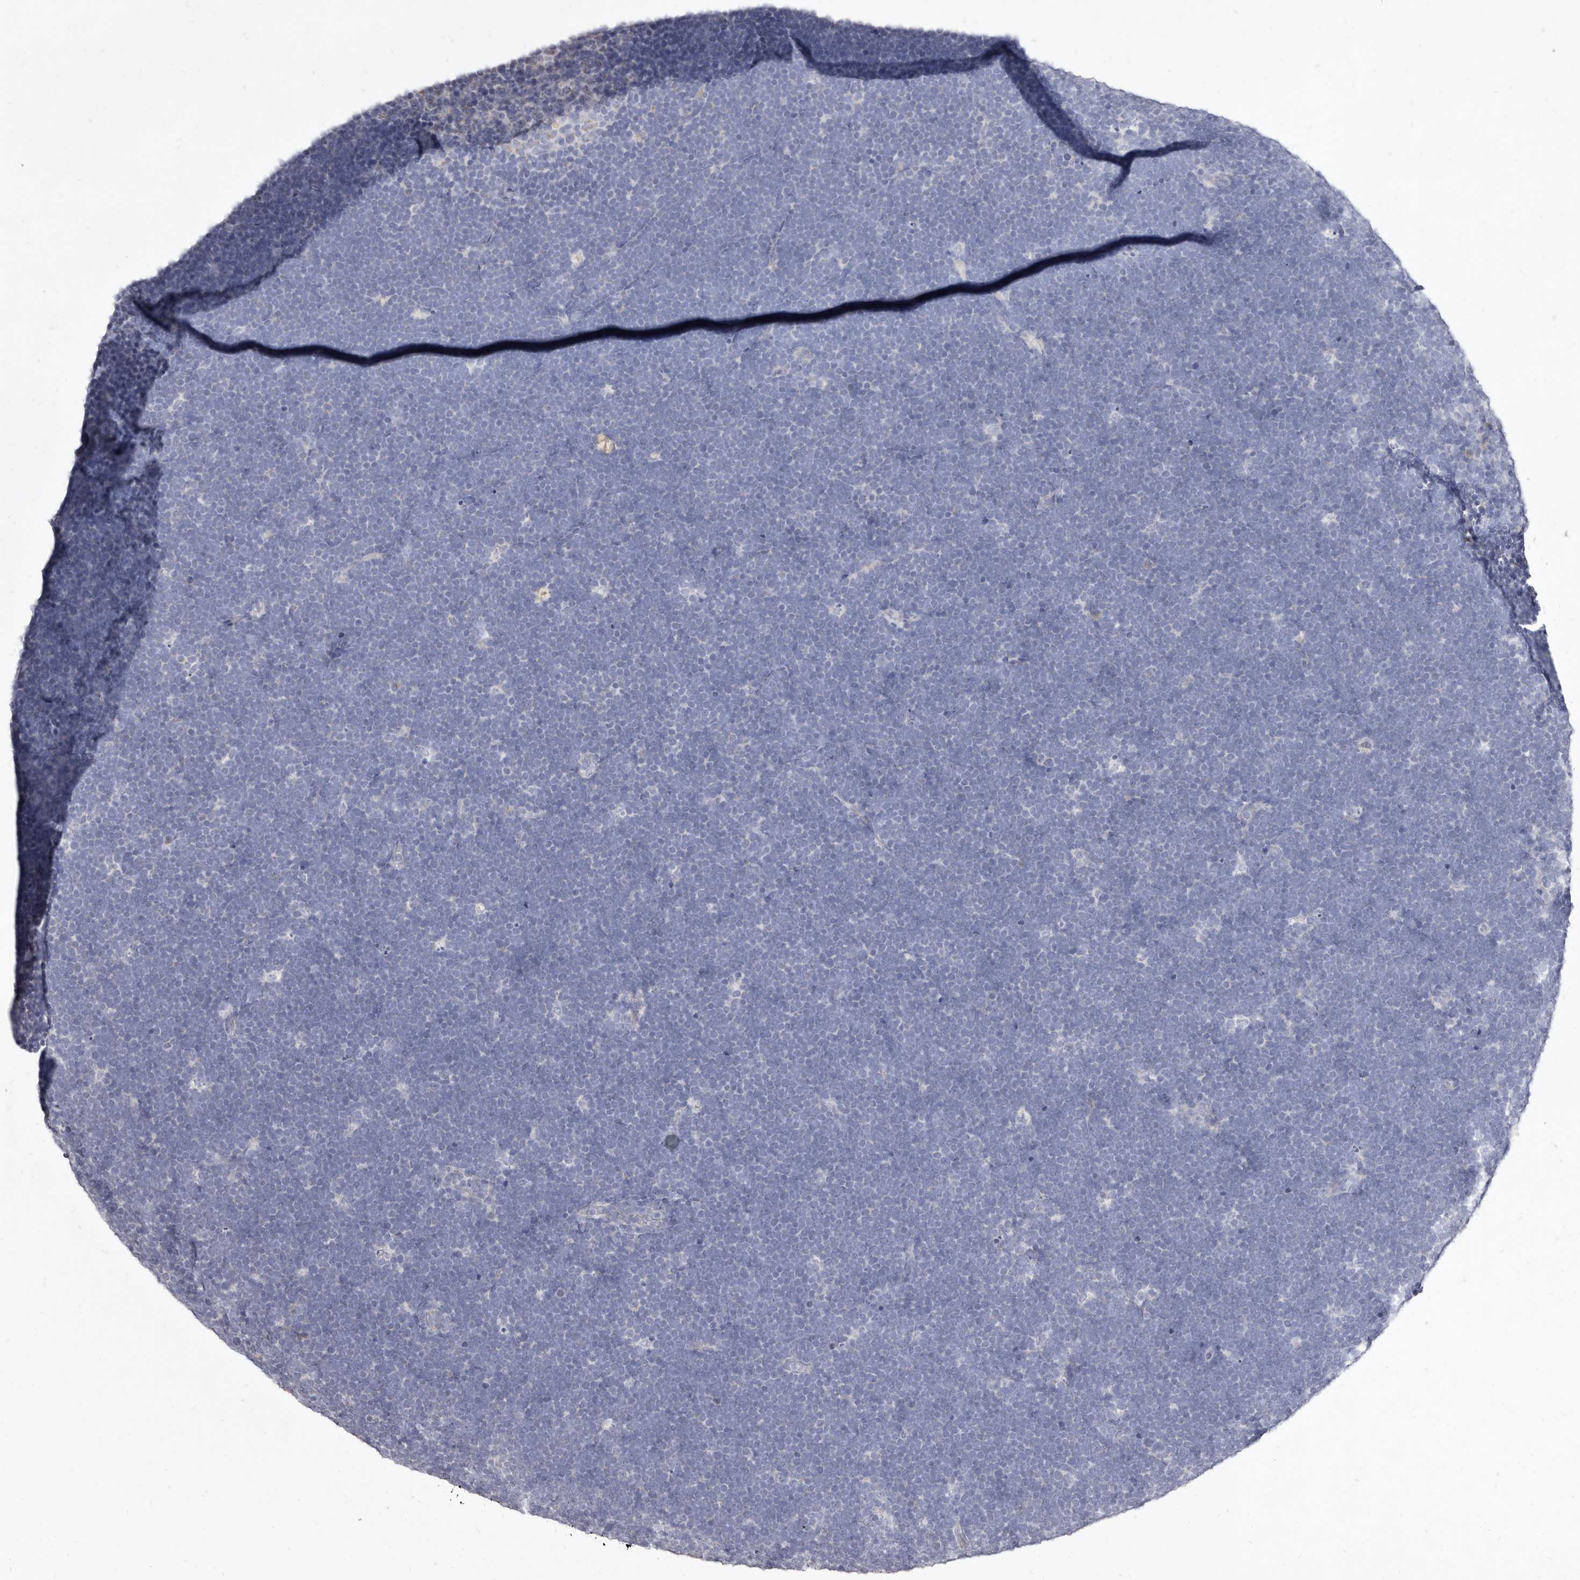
{"staining": {"intensity": "negative", "quantity": "none", "location": "none"}, "tissue": "lymphoma", "cell_type": "Tumor cells", "image_type": "cancer", "snomed": [{"axis": "morphology", "description": "Malignant lymphoma, non-Hodgkin's type, High grade"}, {"axis": "topography", "description": "Lymph node"}], "caption": "There is no significant expression in tumor cells of malignant lymphoma, non-Hodgkin's type (high-grade).", "gene": "CYP2E1", "patient": {"sex": "male", "age": 13}}